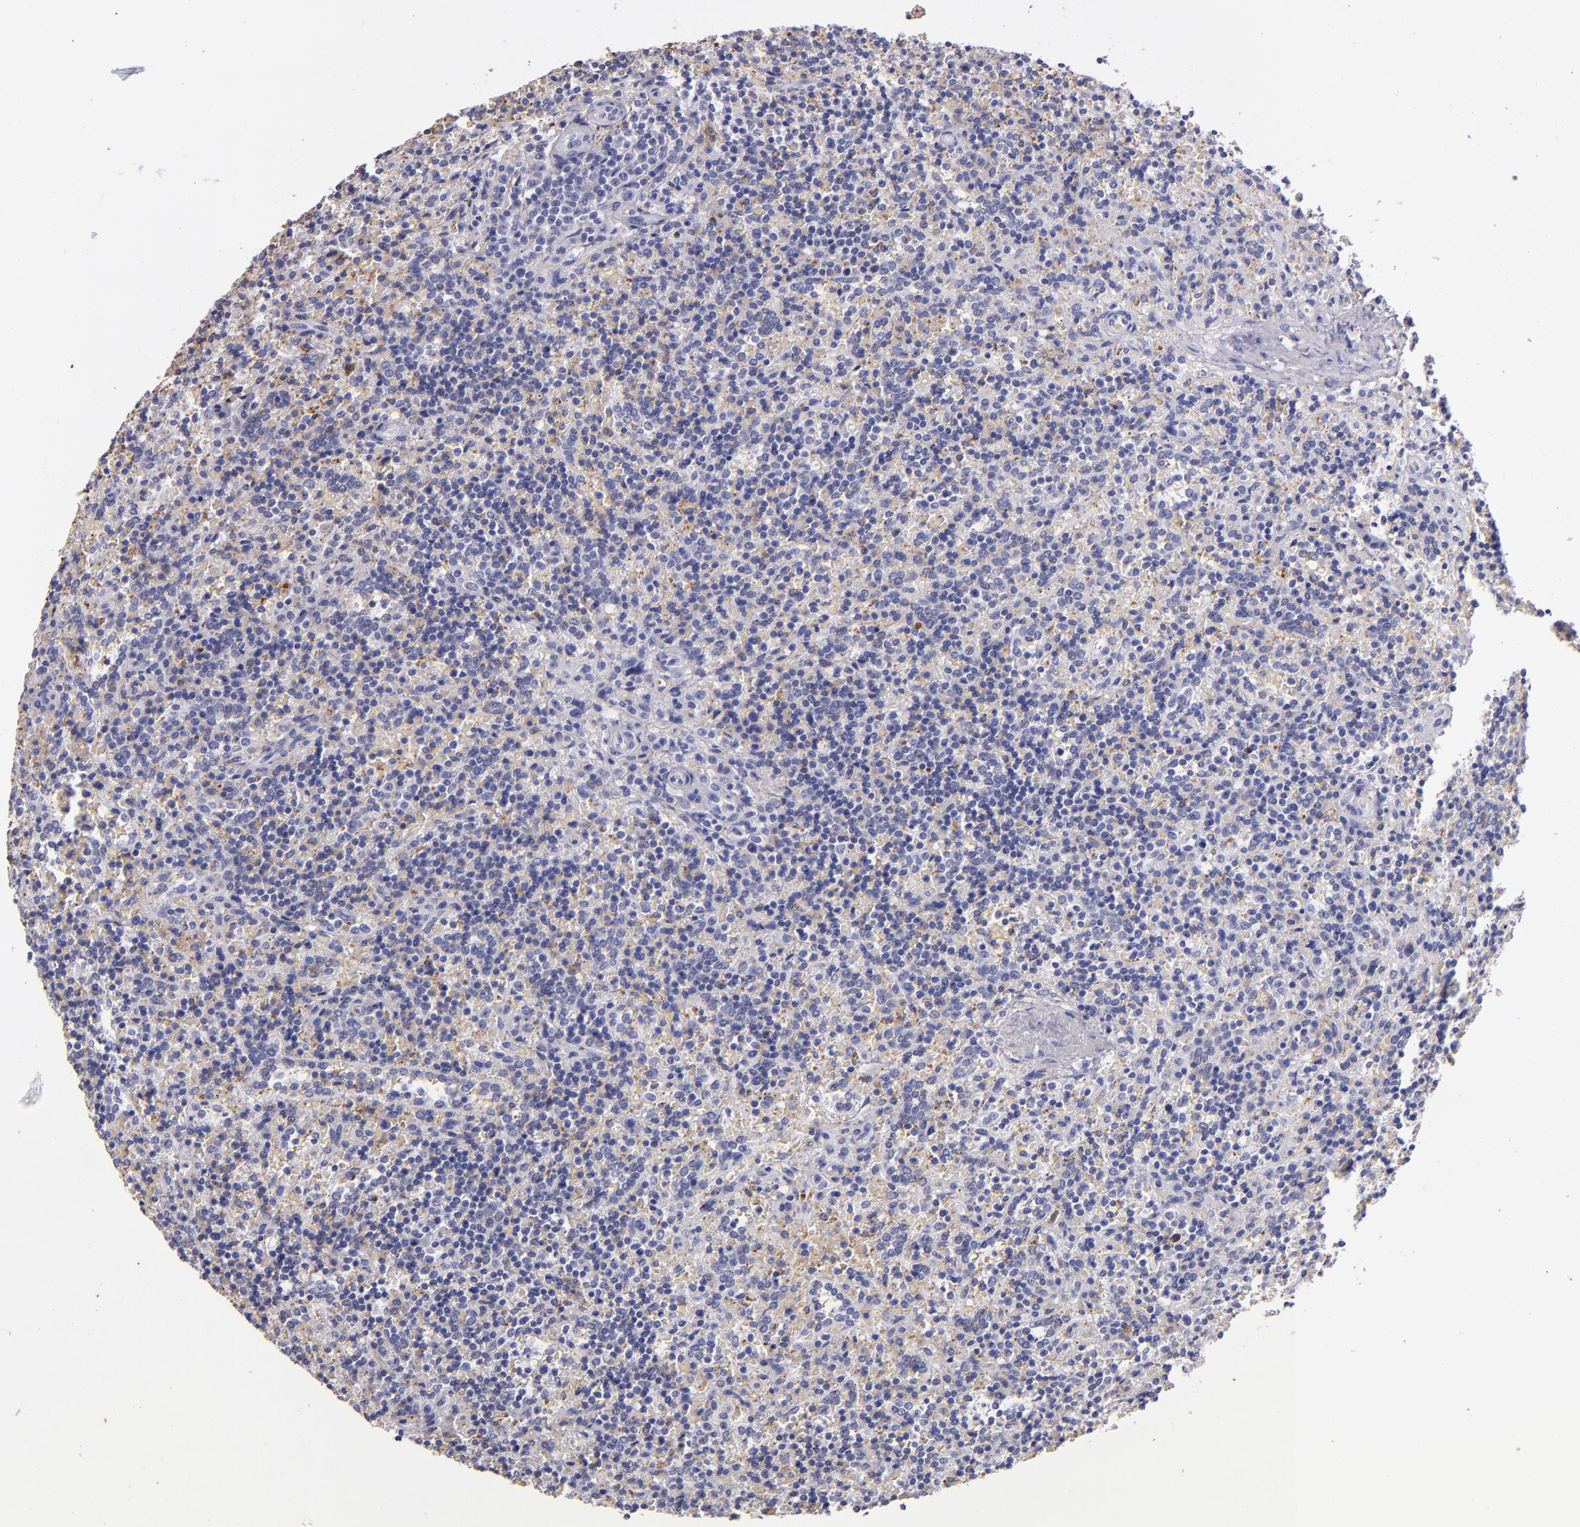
{"staining": {"intensity": "negative", "quantity": "none", "location": "none"}, "tissue": "lymphoma", "cell_type": "Tumor cells", "image_type": "cancer", "snomed": [{"axis": "morphology", "description": "Malignant lymphoma, non-Hodgkin's type, Low grade"}, {"axis": "topography", "description": "Spleen"}], "caption": "The micrograph displays no significant positivity in tumor cells of low-grade malignant lymphoma, non-Hodgkin's type.", "gene": "F13A1", "patient": {"sex": "male", "age": 67}}